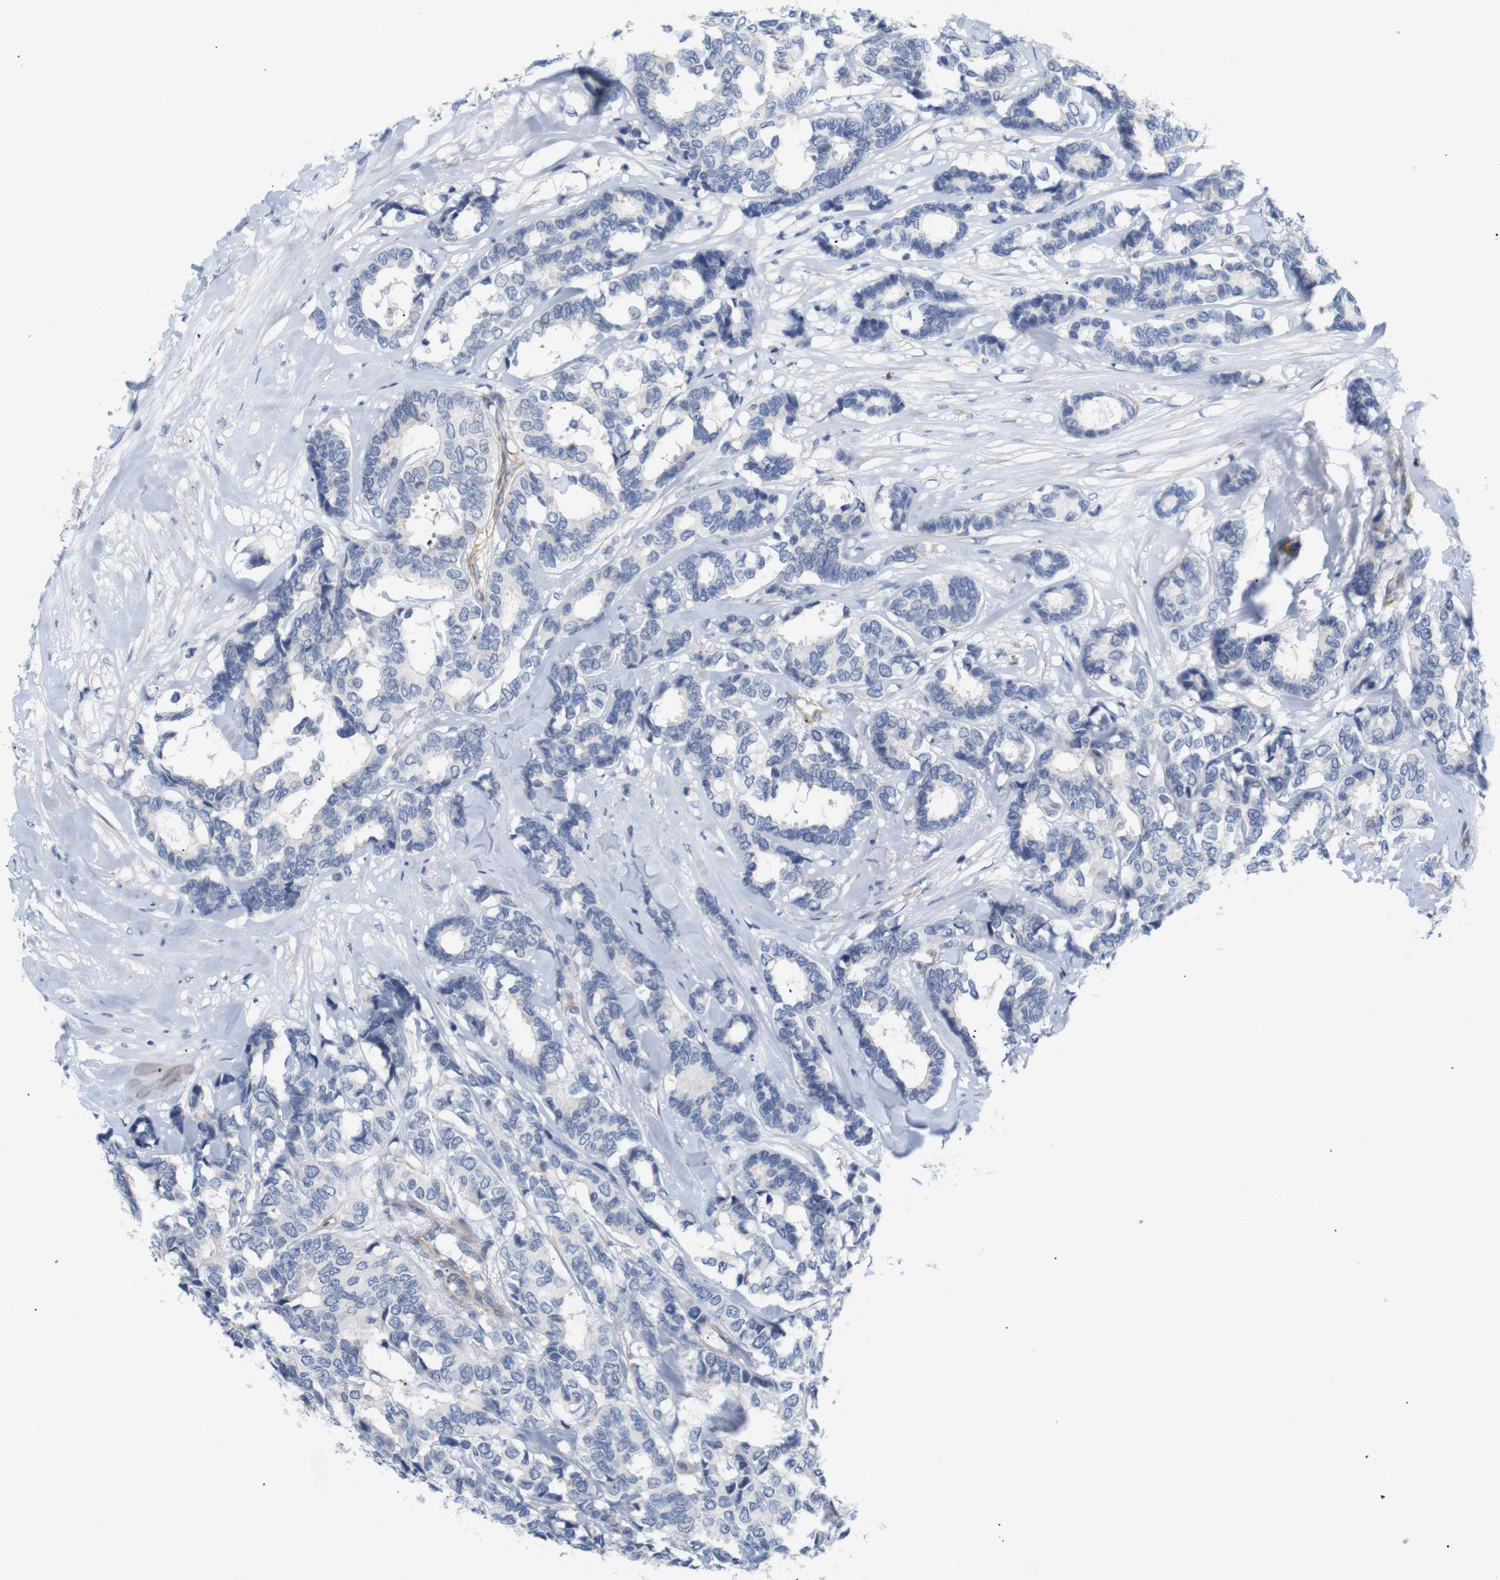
{"staining": {"intensity": "negative", "quantity": "none", "location": "none"}, "tissue": "breast cancer", "cell_type": "Tumor cells", "image_type": "cancer", "snomed": [{"axis": "morphology", "description": "Duct carcinoma"}, {"axis": "topography", "description": "Breast"}], "caption": "An immunohistochemistry image of breast infiltrating ductal carcinoma is shown. There is no staining in tumor cells of breast infiltrating ductal carcinoma.", "gene": "STMN3", "patient": {"sex": "female", "age": 87}}